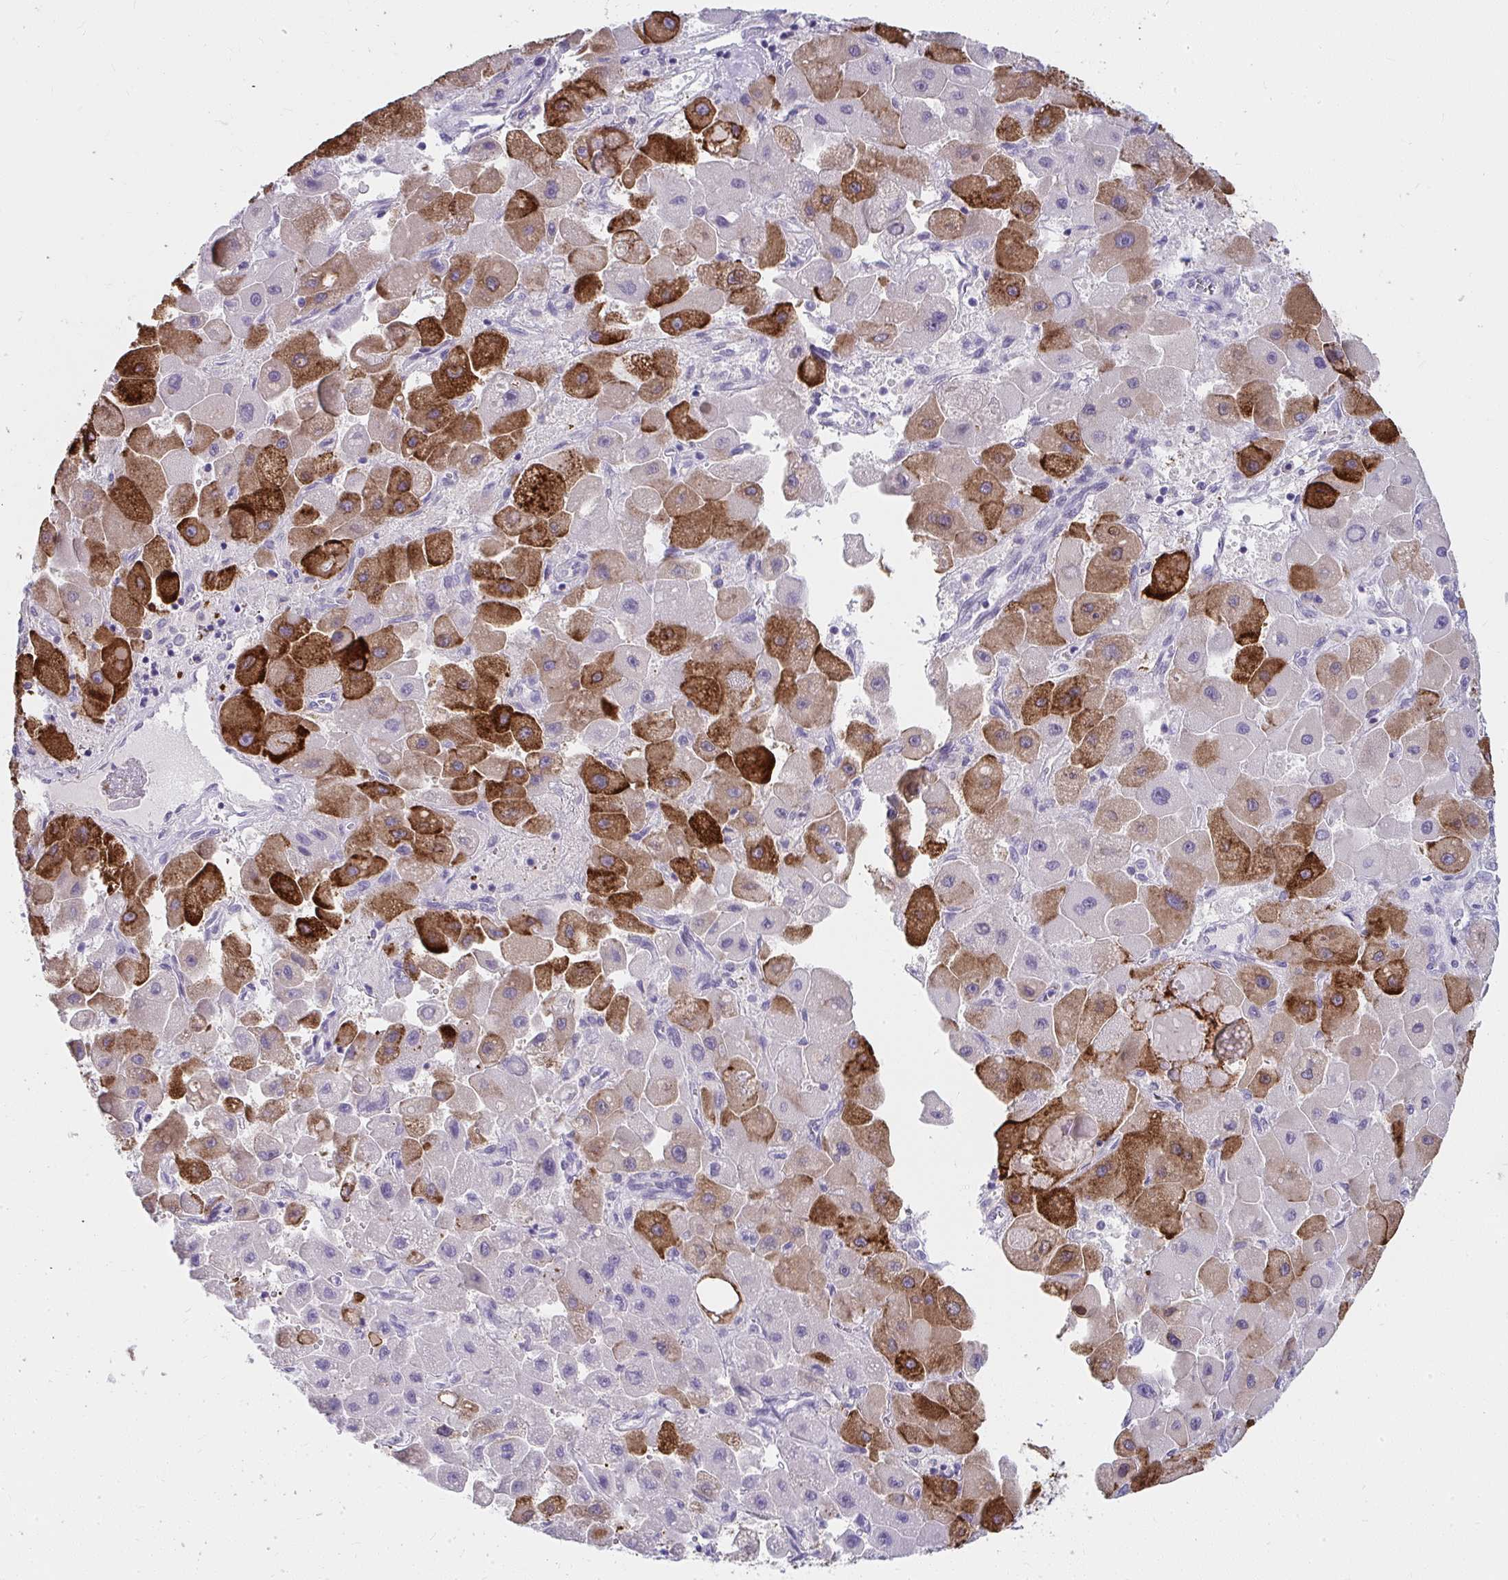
{"staining": {"intensity": "strong", "quantity": "<25%", "location": "cytoplasmic/membranous"}, "tissue": "liver cancer", "cell_type": "Tumor cells", "image_type": "cancer", "snomed": [{"axis": "morphology", "description": "Carcinoma, Hepatocellular, NOS"}, {"axis": "topography", "description": "Liver"}], "caption": "Human liver hepatocellular carcinoma stained with a brown dye demonstrates strong cytoplasmic/membranous positive expression in about <25% of tumor cells.", "gene": "UGT3A2", "patient": {"sex": "male", "age": 24}}